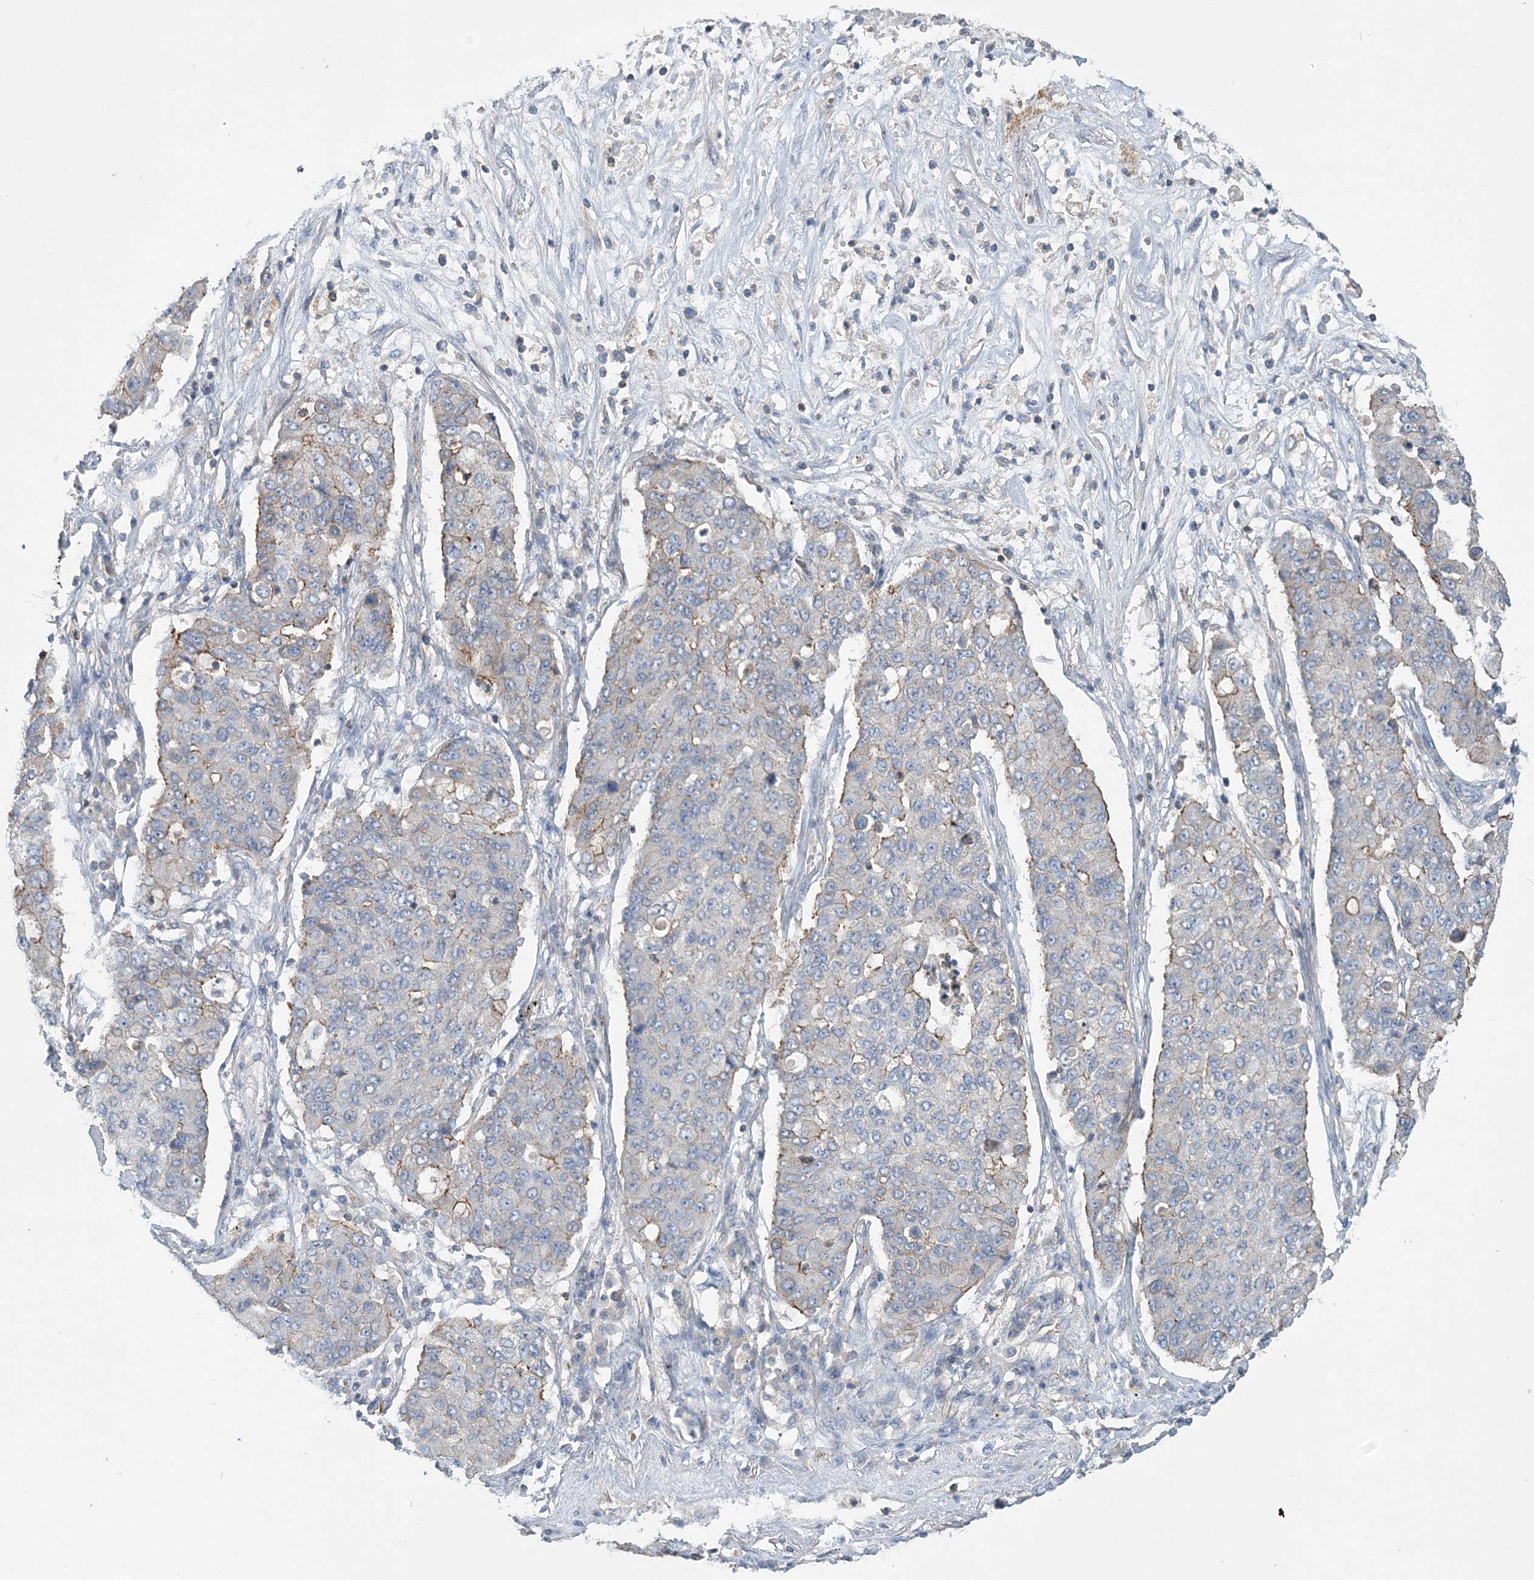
{"staining": {"intensity": "moderate", "quantity": "<25%", "location": "cytoplasmic/membranous"}, "tissue": "lung cancer", "cell_type": "Tumor cells", "image_type": "cancer", "snomed": [{"axis": "morphology", "description": "Squamous cell carcinoma, NOS"}, {"axis": "topography", "description": "Lung"}], "caption": "Immunohistochemical staining of lung cancer (squamous cell carcinoma) exhibits low levels of moderate cytoplasmic/membranous staining in about <25% of tumor cells.", "gene": "PIGC", "patient": {"sex": "male", "age": 74}}